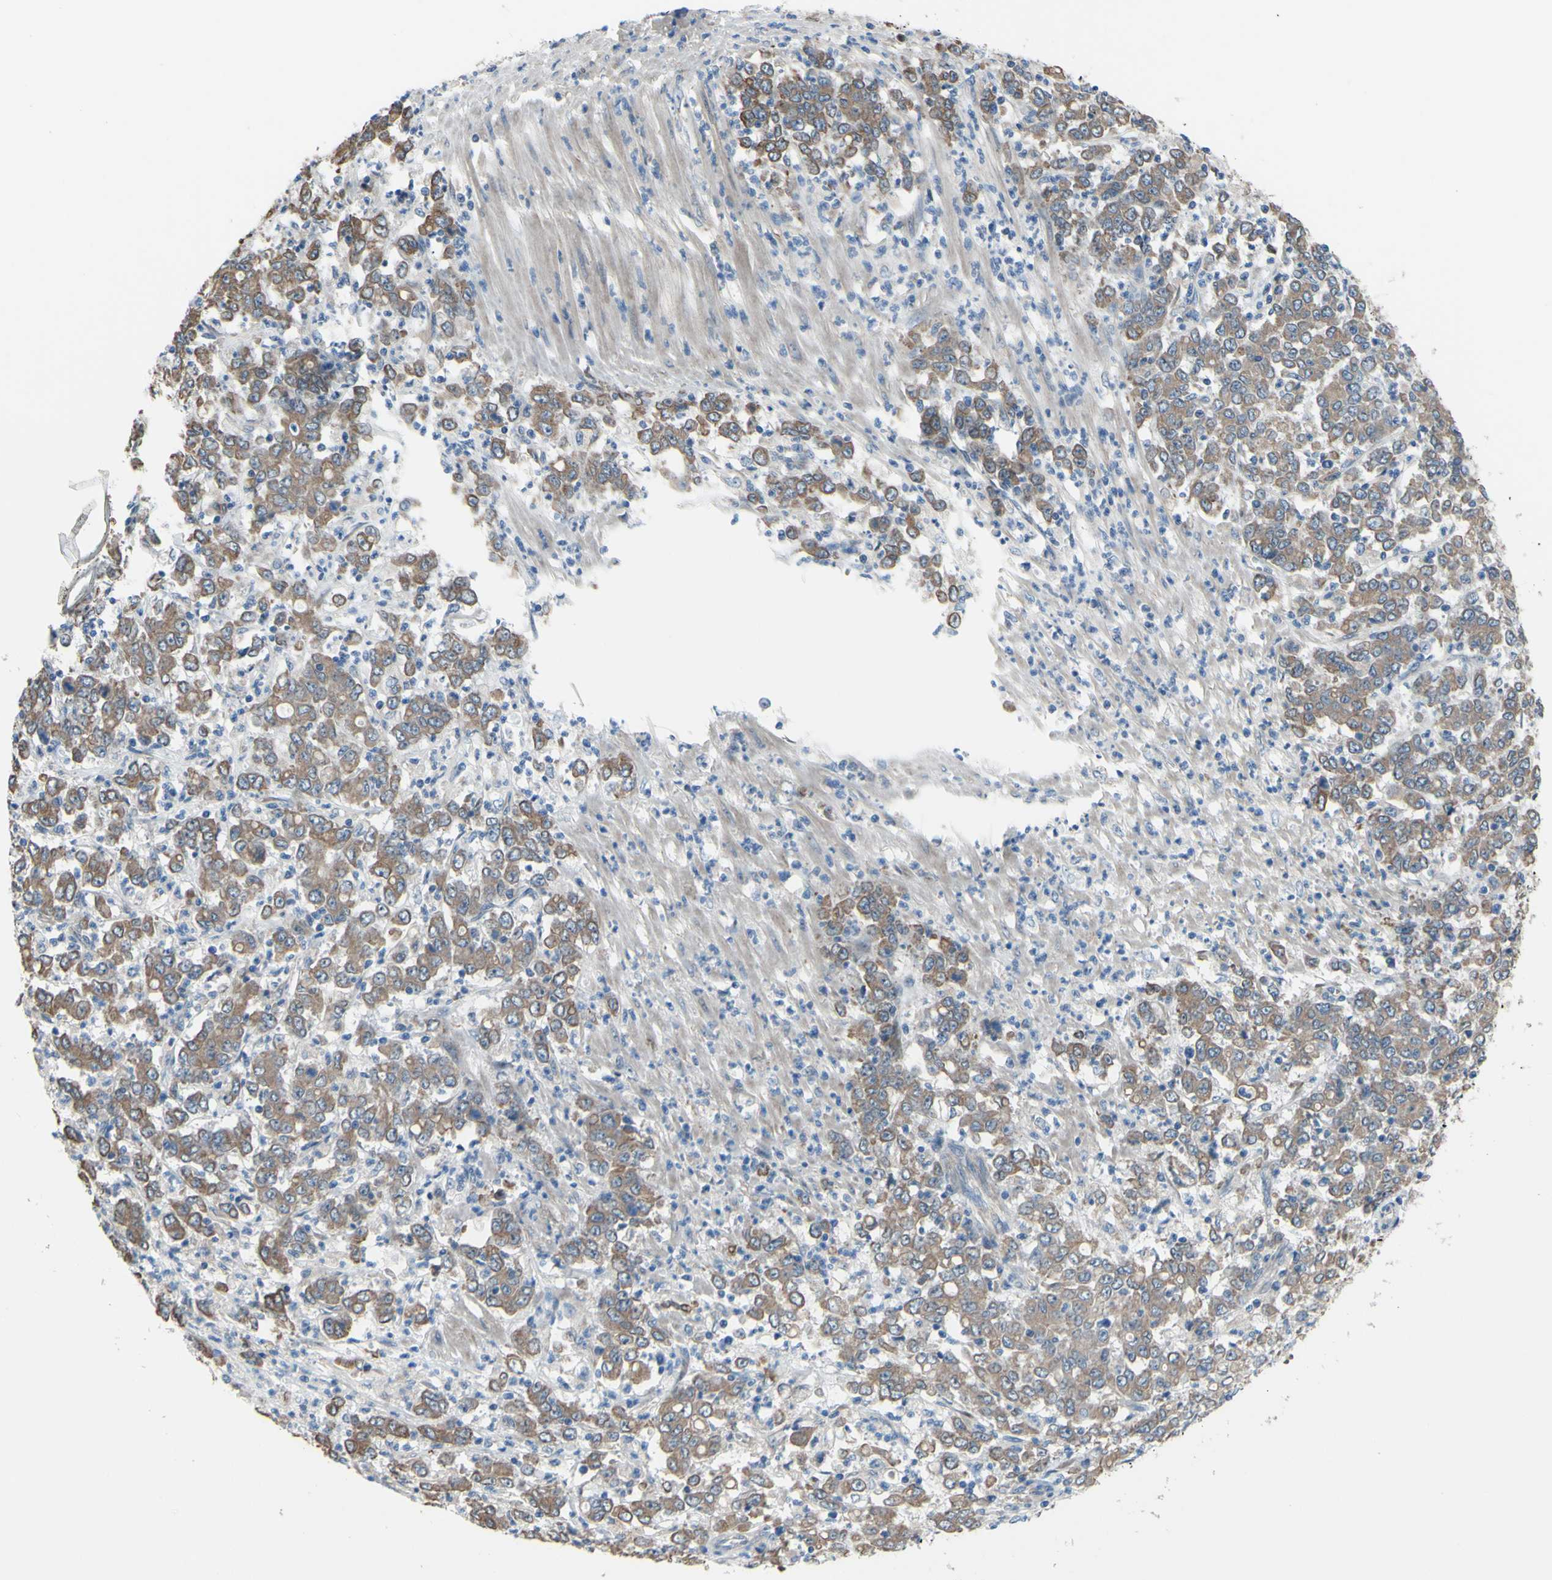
{"staining": {"intensity": "moderate", "quantity": ">75%", "location": "cytoplasmic/membranous"}, "tissue": "stomach cancer", "cell_type": "Tumor cells", "image_type": "cancer", "snomed": [{"axis": "morphology", "description": "Adenocarcinoma, NOS"}, {"axis": "topography", "description": "Stomach, lower"}], "caption": "High-power microscopy captured an immunohistochemistry micrograph of stomach cancer (adenocarcinoma), revealing moderate cytoplasmic/membranous expression in about >75% of tumor cells.", "gene": "GRAMD2B", "patient": {"sex": "female", "age": 71}}